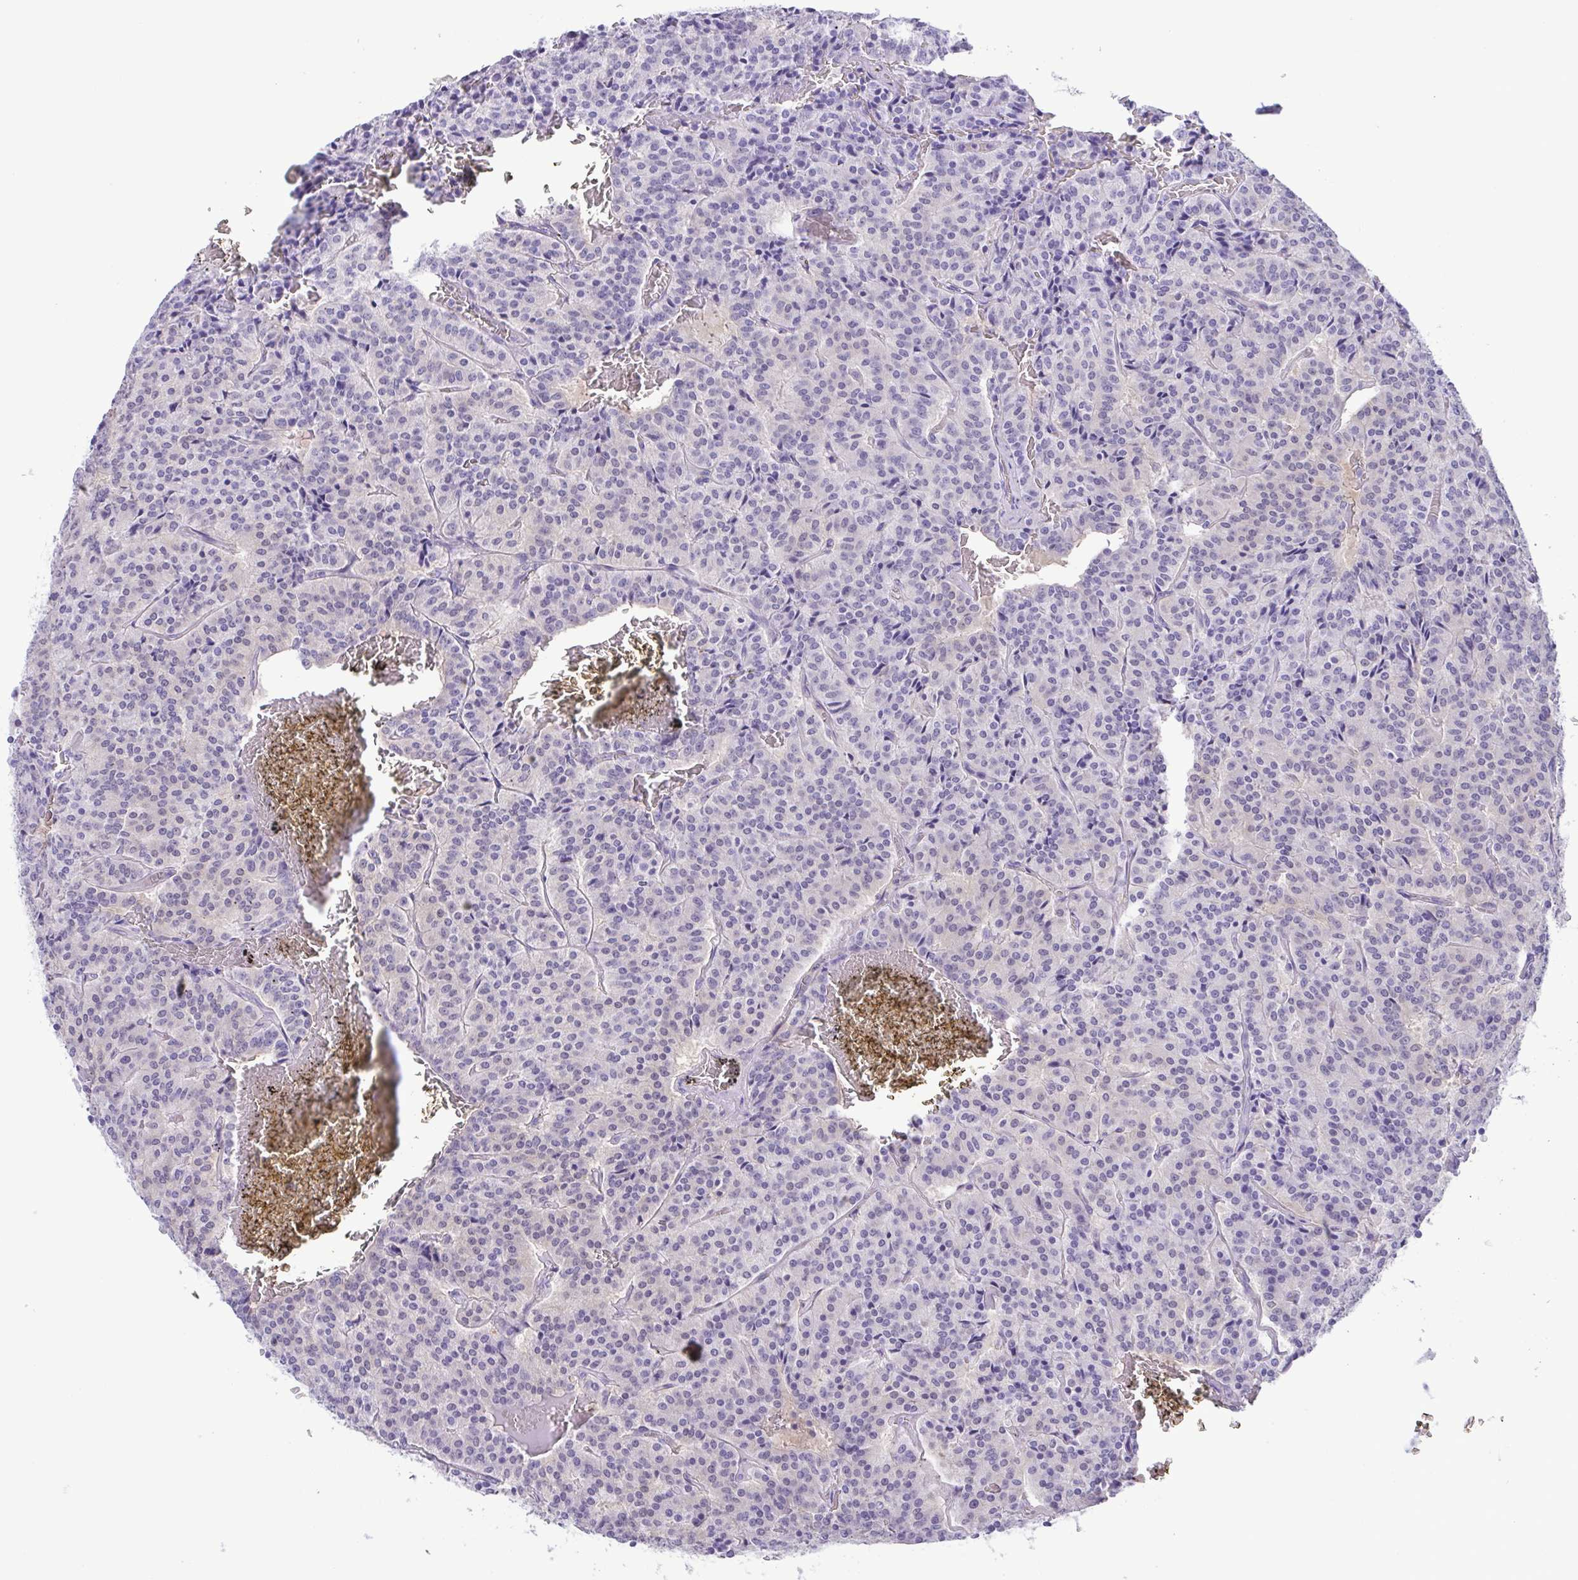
{"staining": {"intensity": "negative", "quantity": "none", "location": "none"}, "tissue": "carcinoid", "cell_type": "Tumor cells", "image_type": "cancer", "snomed": [{"axis": "morphology", "description": "Carcinoid, malignant, NOS"}, {"axis": "topography", "description": "Lung"}], "caption": "There is no significant expression in tumor cells of carcinoid. Nuclei are stained in blue.", "gene": "LDHC", "patient": {"sex": "male", "age": 70}}